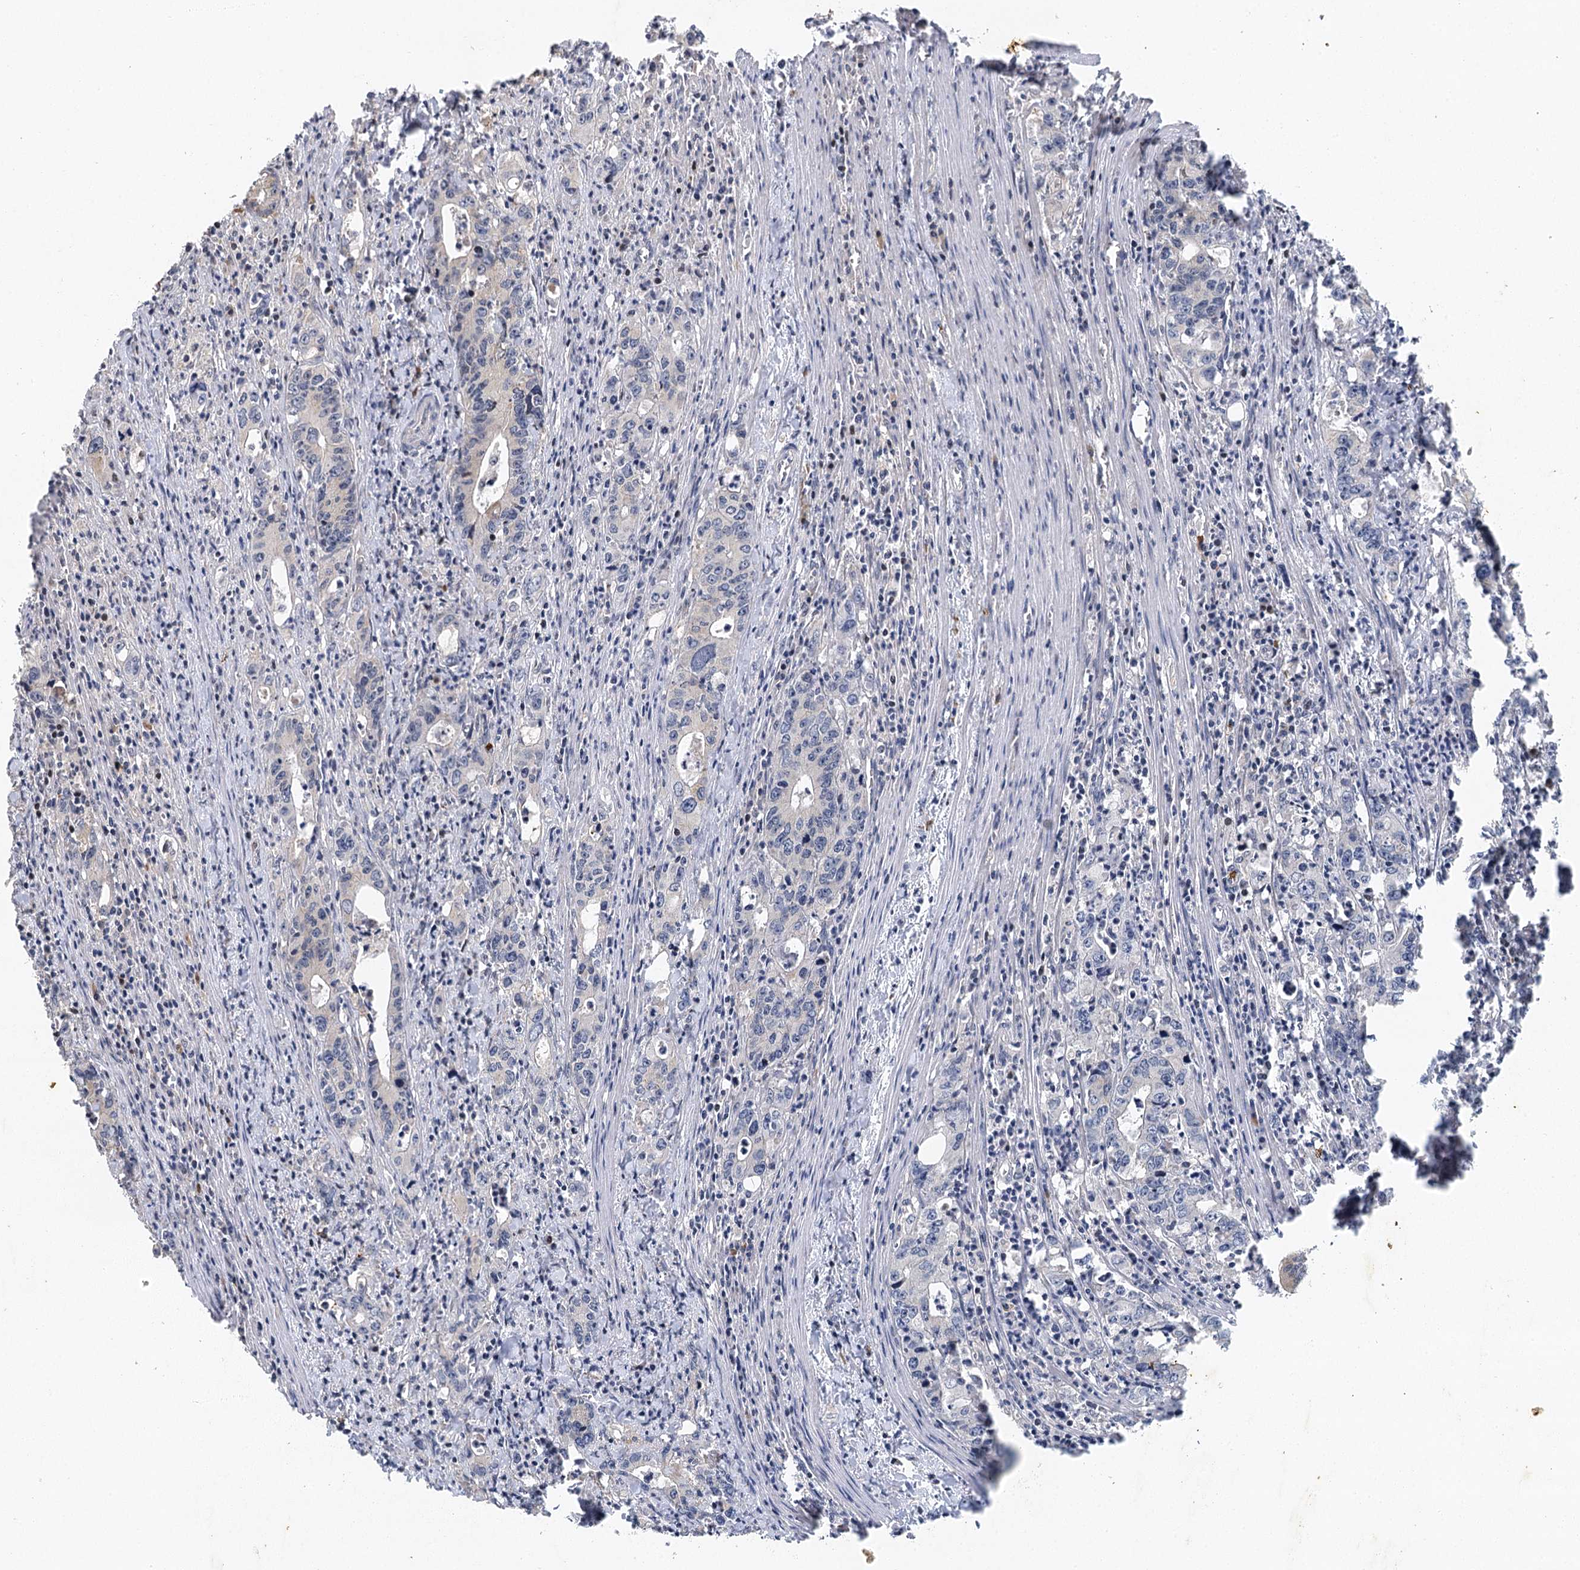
{"staining": {"intensity": "negative", "quantity": "none", "location": "none"}, "tissue": "colorectal cancer", "cell_type": "Tumor cells", "image_type": "cancer", "snomed": [{"axis": "morphology", "description": "Adenocarcinoma, NOS"}, {"axis": "topography", "description": "Colon"}], "caption": "Photomicrograph shows no protein positivity in tumor cells of colorectal adenocarcinoma tissue.", "gene": "IL11RA", "patient": {"sex": "female", "age": 75}}